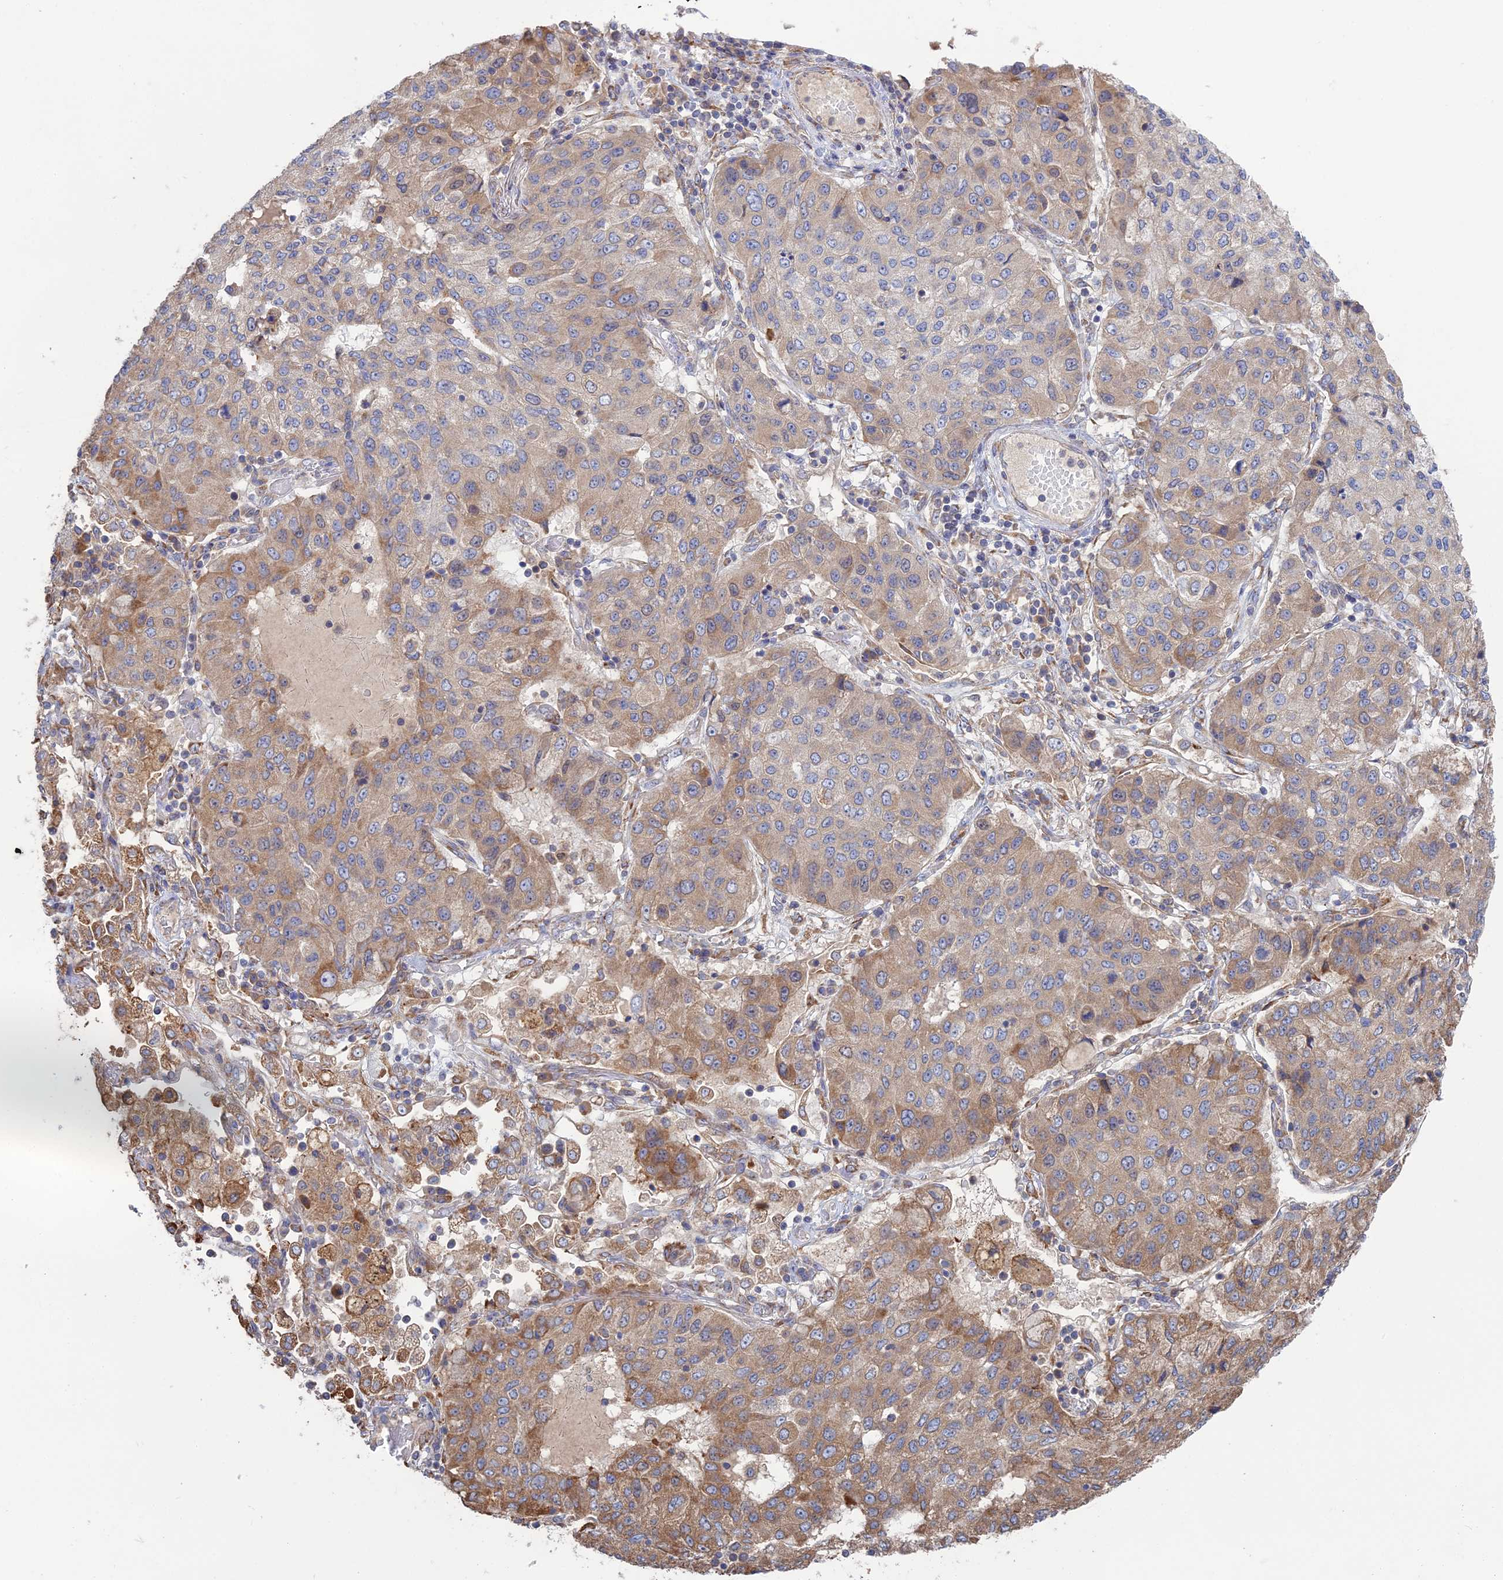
{"staining": {"intensity": "moderate", "quantity": "<25%", "location": "cytoplasmic/membranous"}, "tissue": "lung cancer", "cell_type": "Tumor cells", "image_type": "cancer", "snomed": [{"axis": "morphology", "description": "Squamous cell carcinoma, NOS"}, {"axis": "topography", "description": "Lung"}], "caption": "Immunohistochemical staining of human squamous cell carcinoma (lung) demonstrates moderate cytoplasmic/membranous protein expression in approximately <25% of tumor cells.", "gene": "TRAPPC6A", "patient": {"sex": "male", "age": 74}}